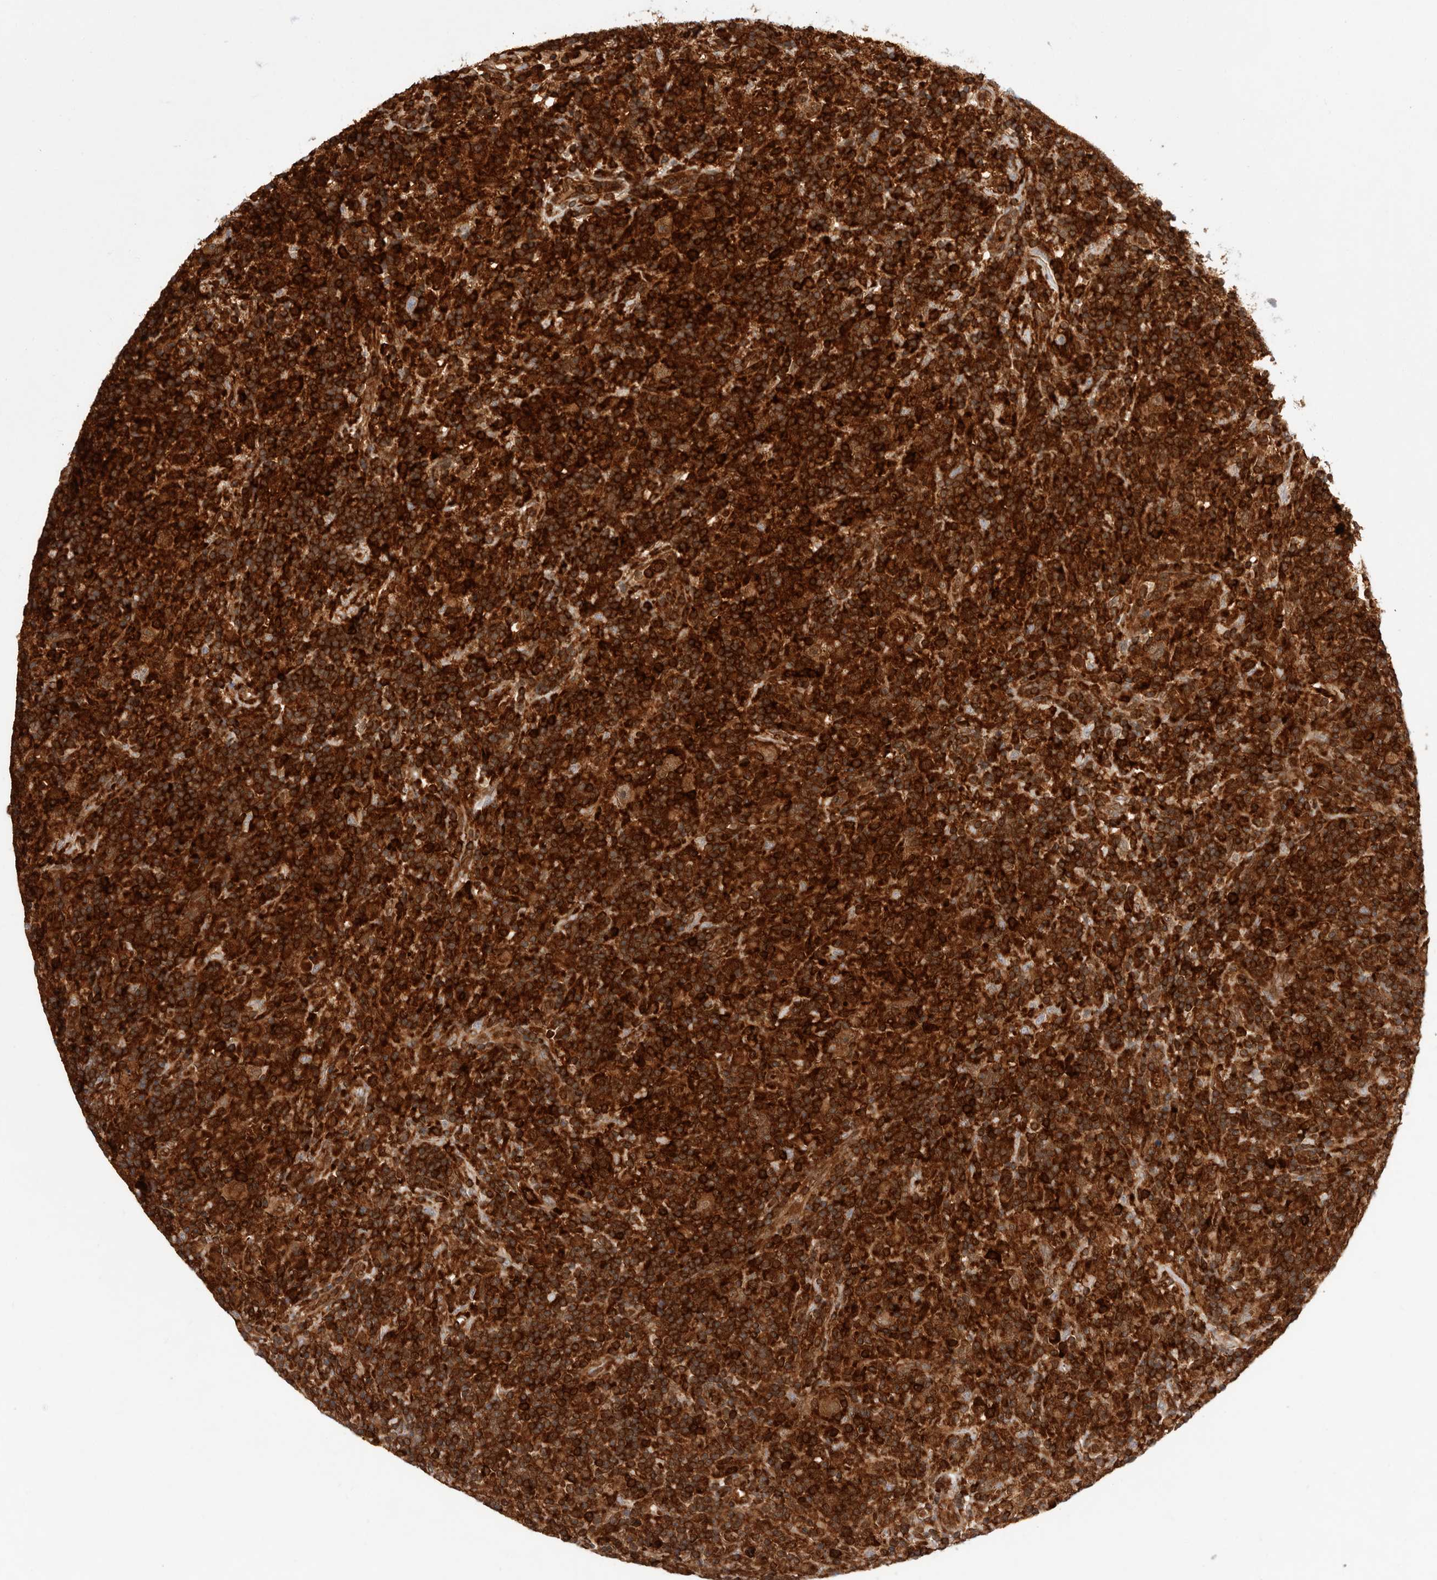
{"staining": {"intensity": "moderate", "quantity": ">75%", "location": "cytoplasmic/membranous"}, "tissue": "lymphoma", "cell_type": "Tumor cells", "image_type": "cancer", "snomed": [{"axis": "morphology", "description": "Hodgkin's disease, NOS"}, {"axis": "topography", "description": "Lymph node"}], "caption": "Moderate cytoplasmic/membranous protein staining is seen in approximately >75% of tumor cells in lymphoma.", "gene": "RNF213", "patient": {"sex": "male", "age": 70}}